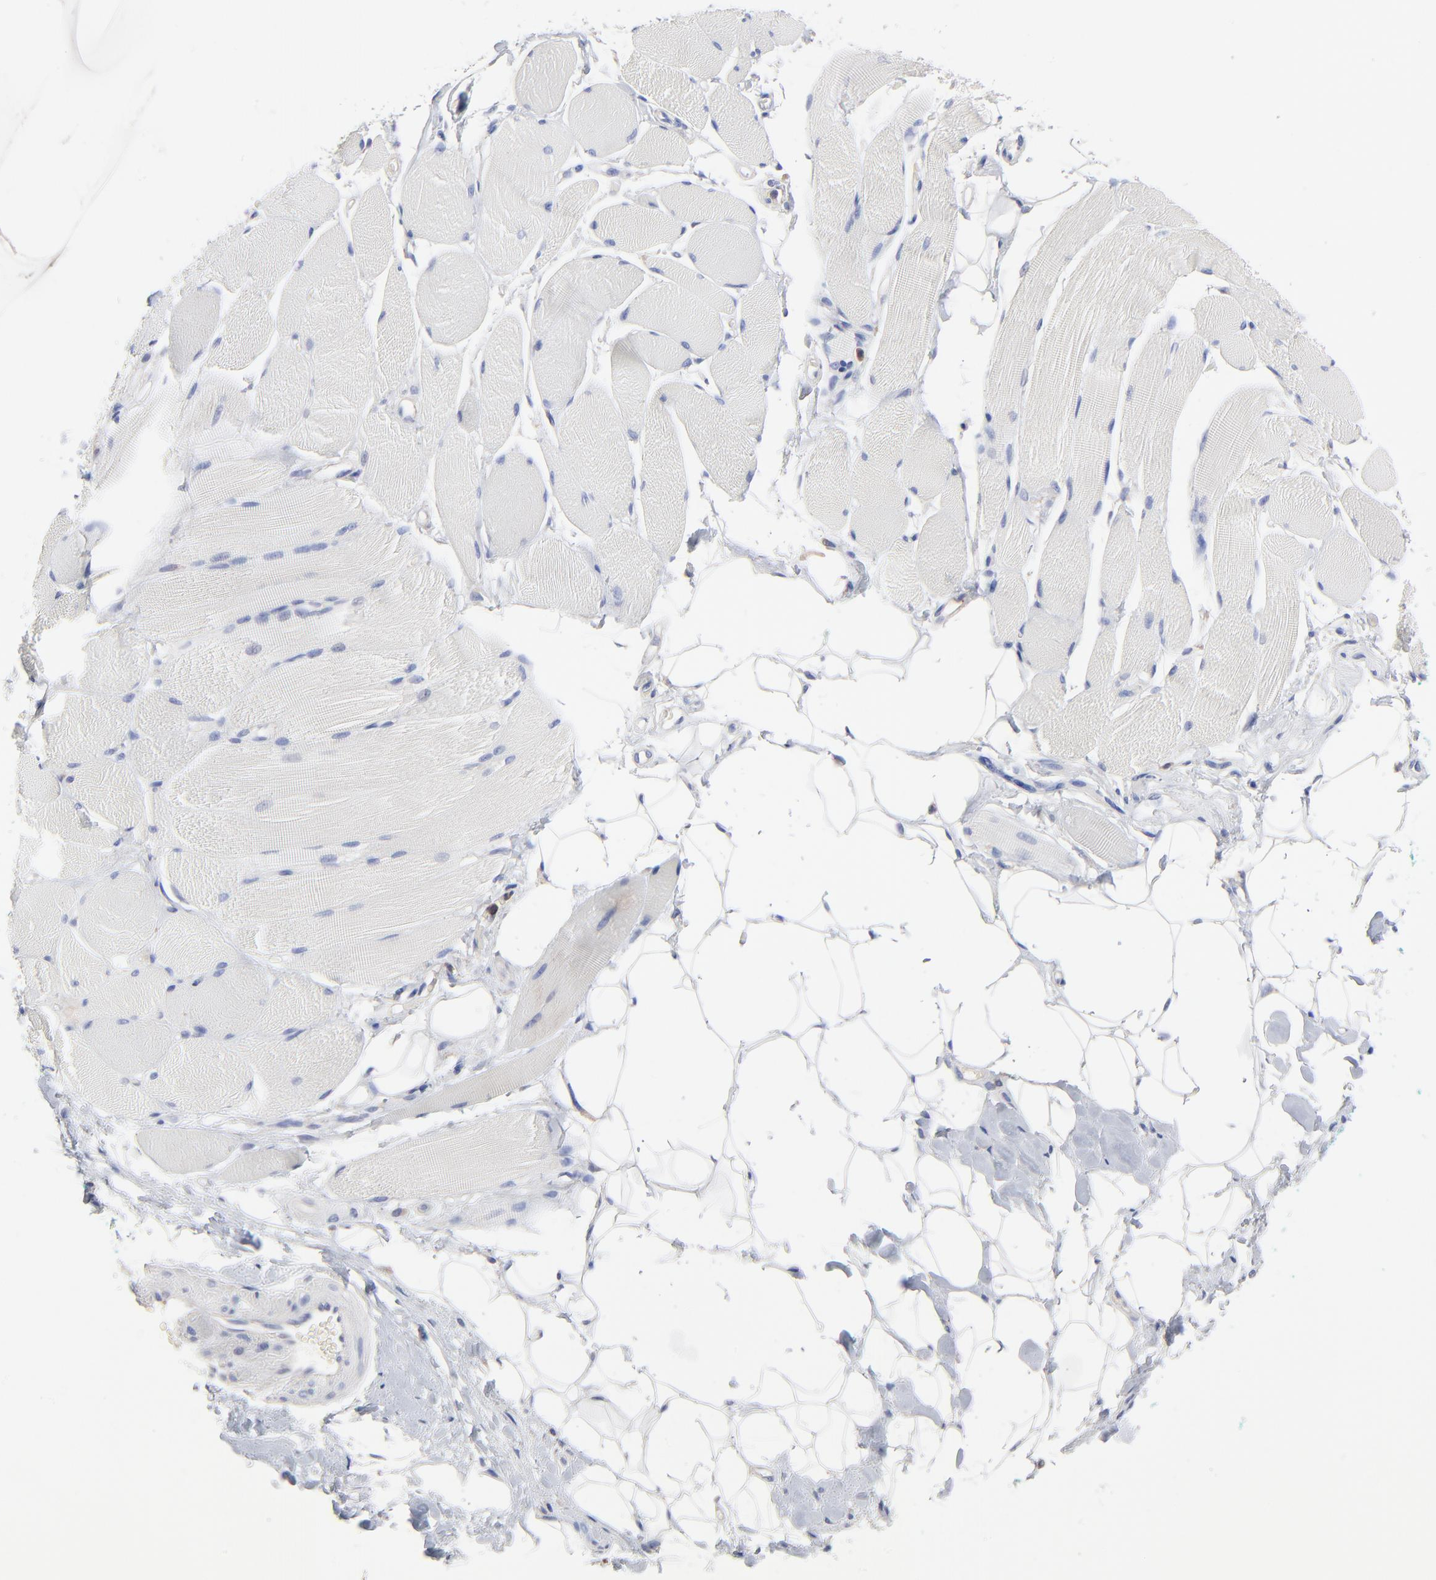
{"staining": {"intensity": "negative", "quantity": "none", "location": "none"}, "tissue": "skeletal muscle", "cell_type": "Myocytes", "image_type": "normal", "snomed": [{"axis": "morphology", "description": "Normal tissue, NOS"}, {"axis": "topography", "description": "Skeletal muscle"}, {"axis": "topography", "description": "Peripheral nerve tissue"}], "caption": "The photomicrograph displays no significant expression in myocytes of skeletal muscle. (DAB (3,3'-diaminobenzidine) immunohistochemistry with hematoxylin counter stain).", "gene": "PPFIBP2", "patient": {"sex": "female", "age": 84}}